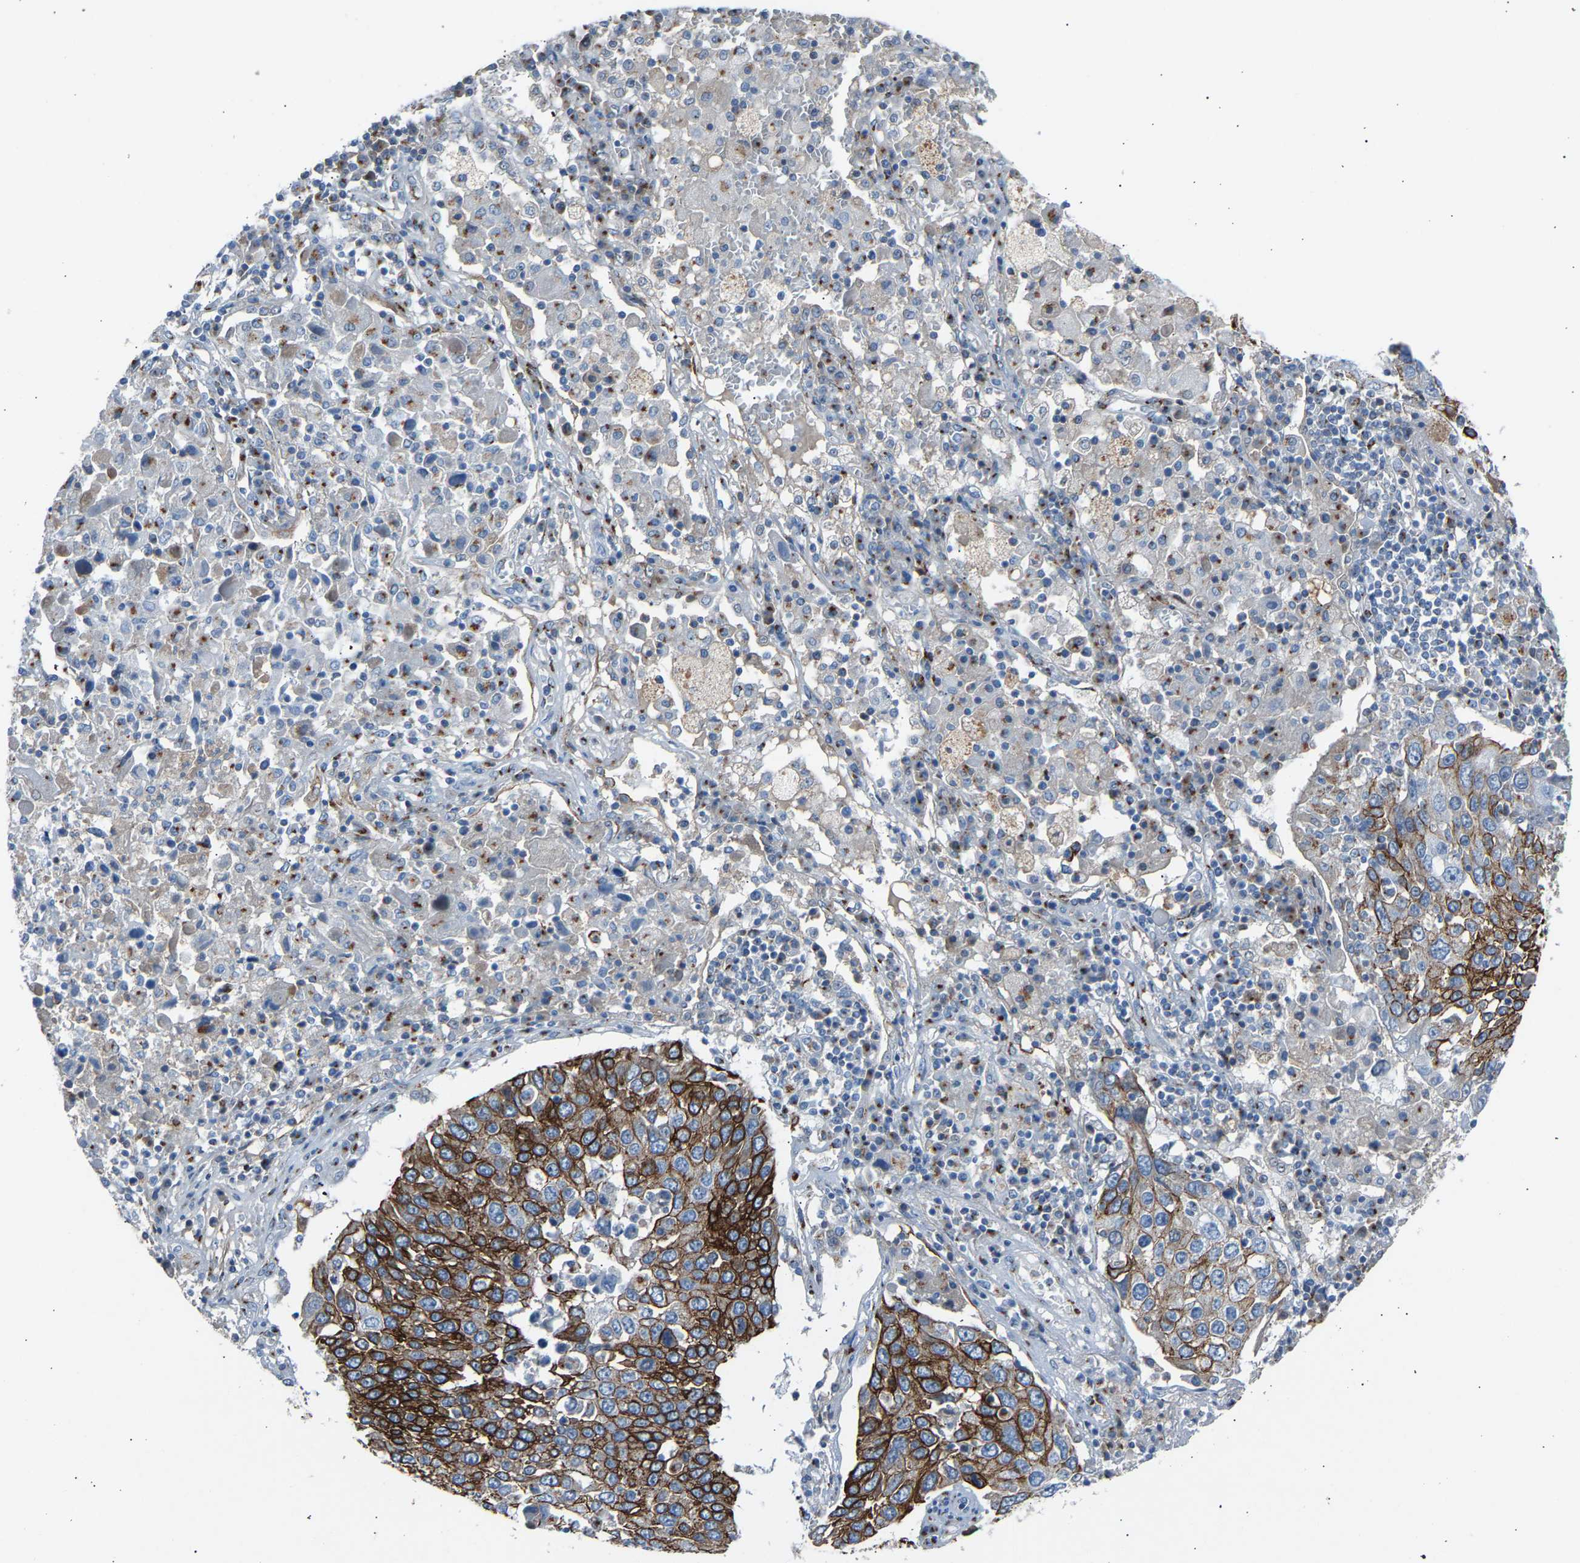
{"staining": {"intensity": "strong", "quantity": ">75%", "location": "cytoplasmic/membranous"}, "tissue": "lung cancer", "cell_type": "Tumor cells", "image_type": "cancer", "snomed": [{"axis": "morphology", "description": "Squamous cell carcinoma, NOS"}, {"axis": "topography", "description": "Lung"}], "caption": "A histopathology image of lung cancer (squamous cell carcinoma) stained for a protein shows strong cytoplasmic/membranous brown staining in tumor cells.", "gene": "CYREN", "patient": {"sex": "male", "age": 65}}